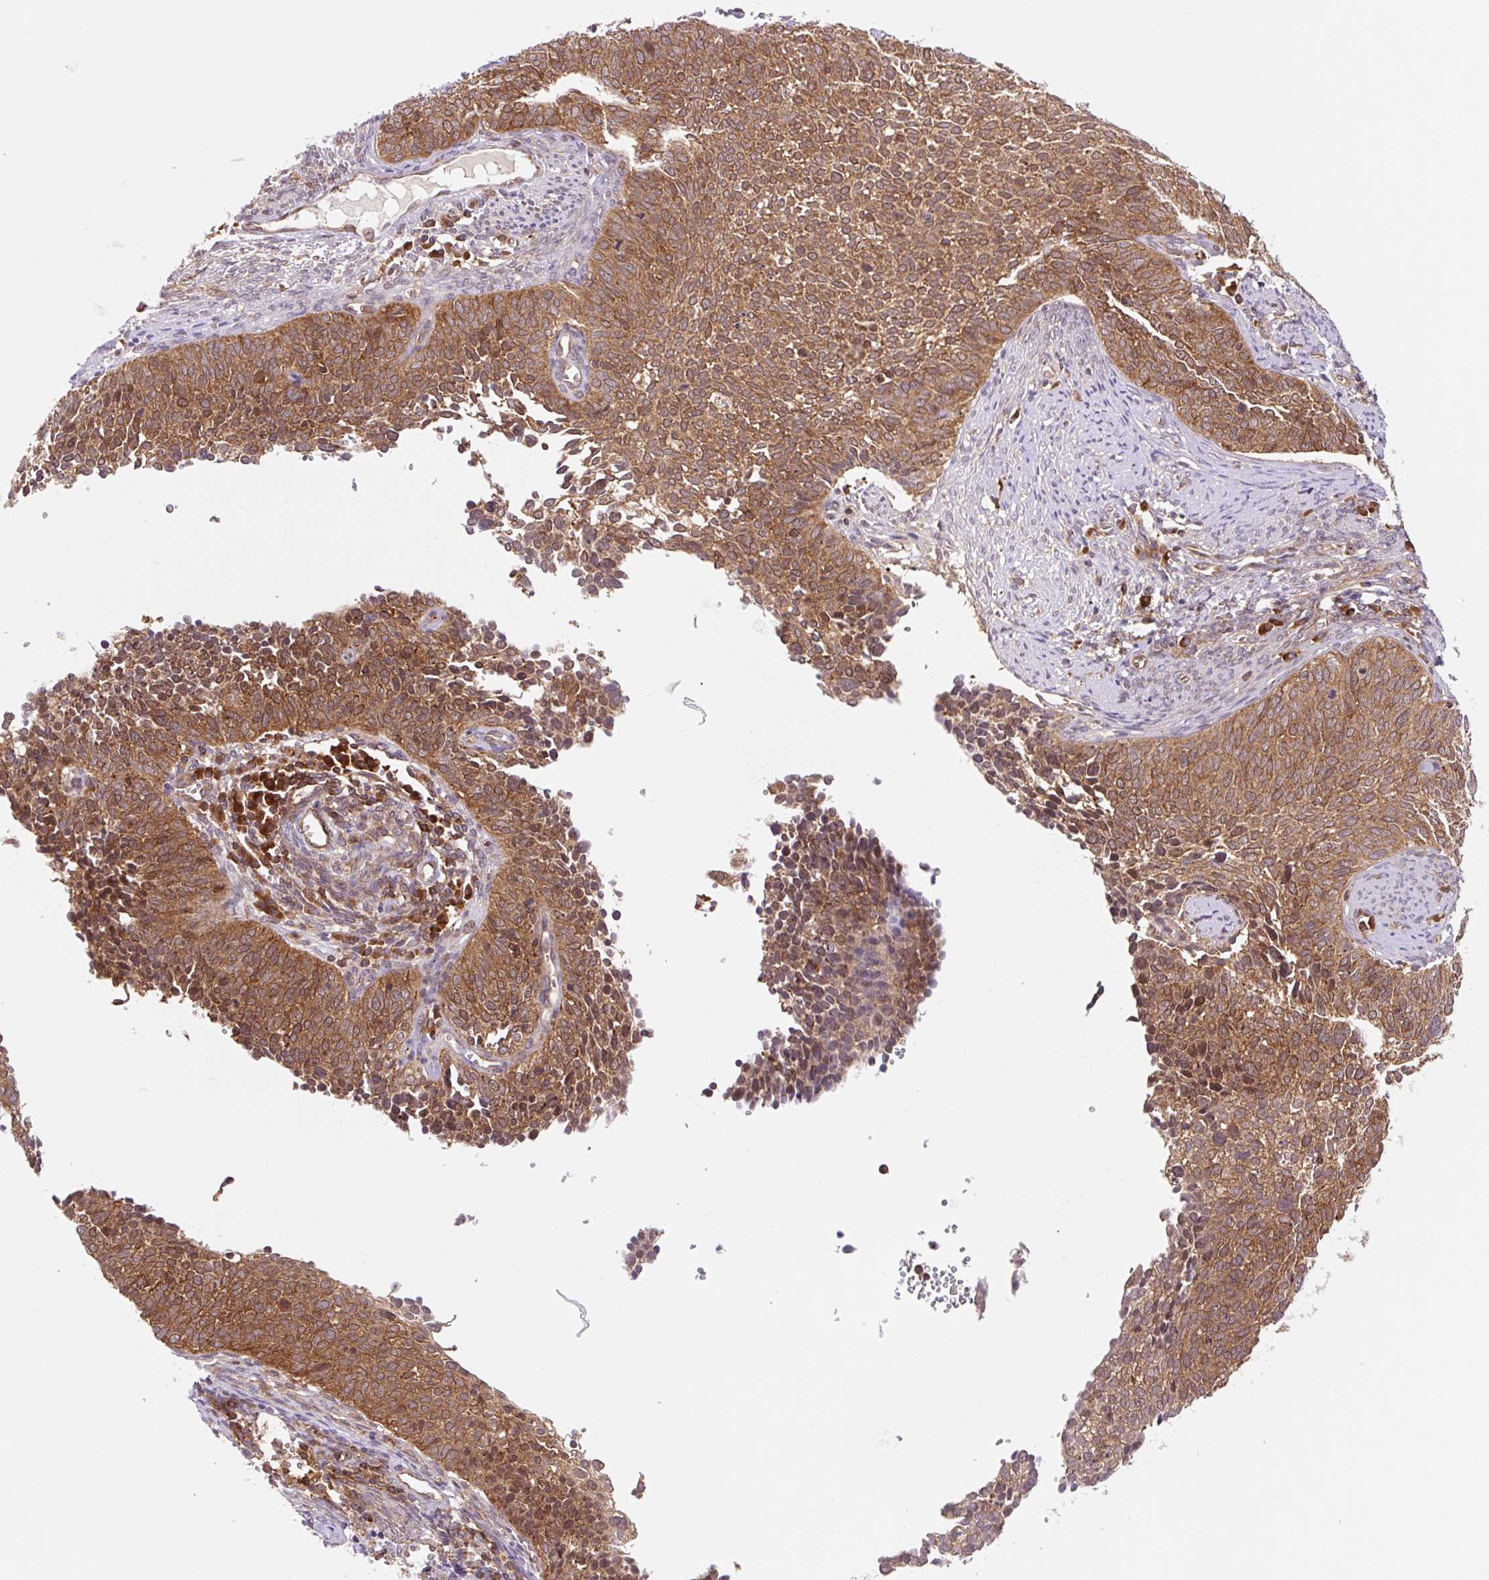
{"staining": {"intensity": "strong", "quantity": ">75%", "location": "cytoplasmic/membranous"}, "tissue": "cervical cancer", "cell_type": "Tumor cells", "image_type": "cancer", "snomed": [{"axis": "morphology", "description": "Squamous cell carcinoma, NOS"}, {"axis": "topography", "description": "Cervix"}], "caption": "A histopathology image showing strong cytoplasmic/membranous expression in approximately >75% of tumor cells in cervical cancer (squamous cell carcinoma), as visualized by brown immunohistochemical staining.", "gene": "VPS4A", "patient": {"sex": "female", "age": 34}}